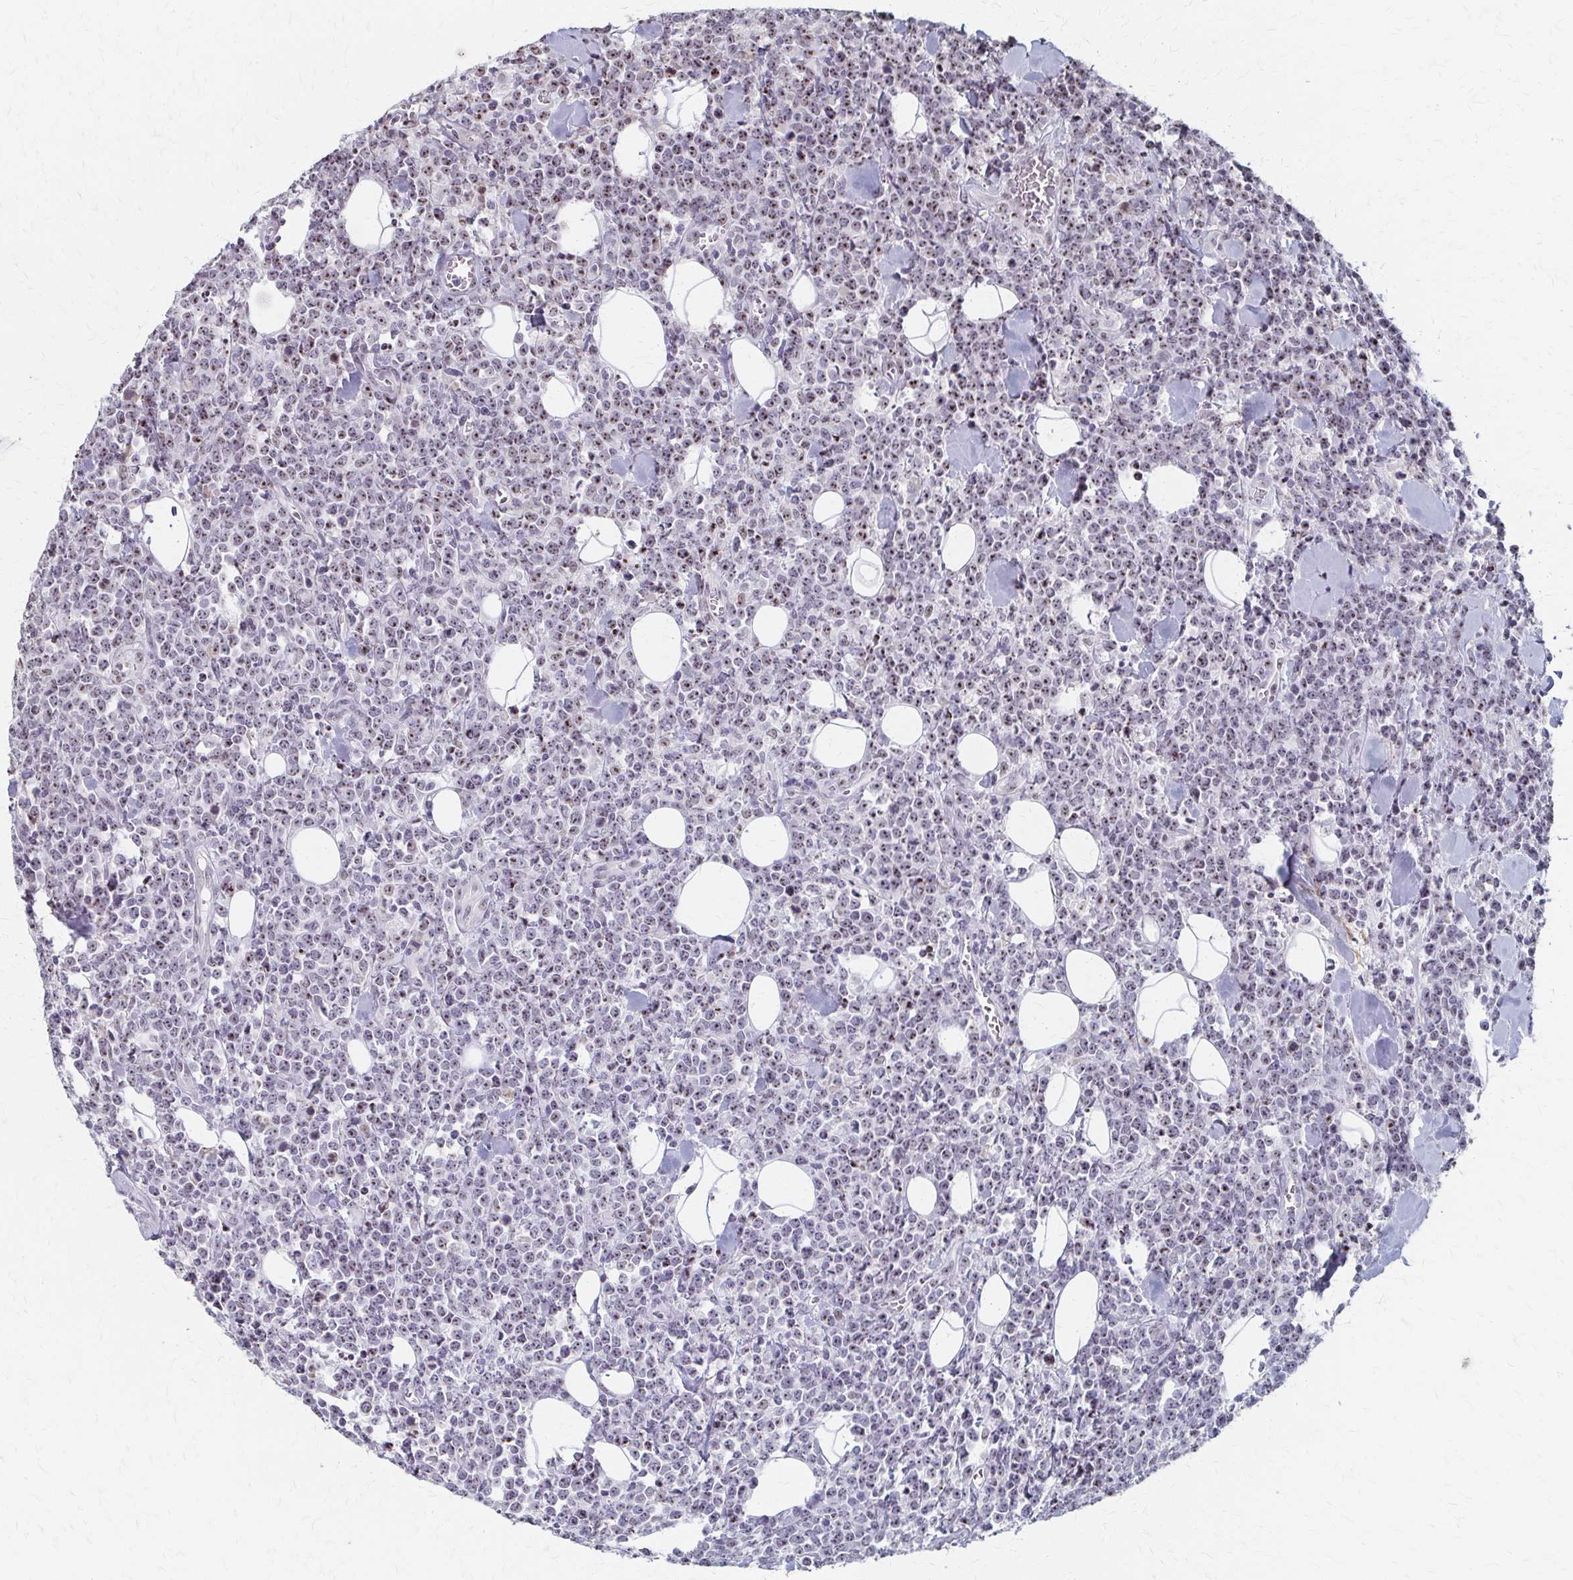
{"staining": {"intensity": "weak", "quantity": "25%-75%", "location": "nuclear"}, "tissue": "lymphoma", "cell_type": "Tumor cells", "image_type": "cancer", "snomed": [{"axis": "morphology", "description": "Malignant lymphoma, non-Hodgkin's type, High grade"}, {"axis": "topography", "description": "Small intestine"}], "caption": "Weak nuclear positivity for a protein is present in about 25%-75% of tumor cells of high-grade malignant lymphoma, non-Hodgkin's type using IHC.", "gene": "PES1", "patient": {"sex": "female", "age": 56}}